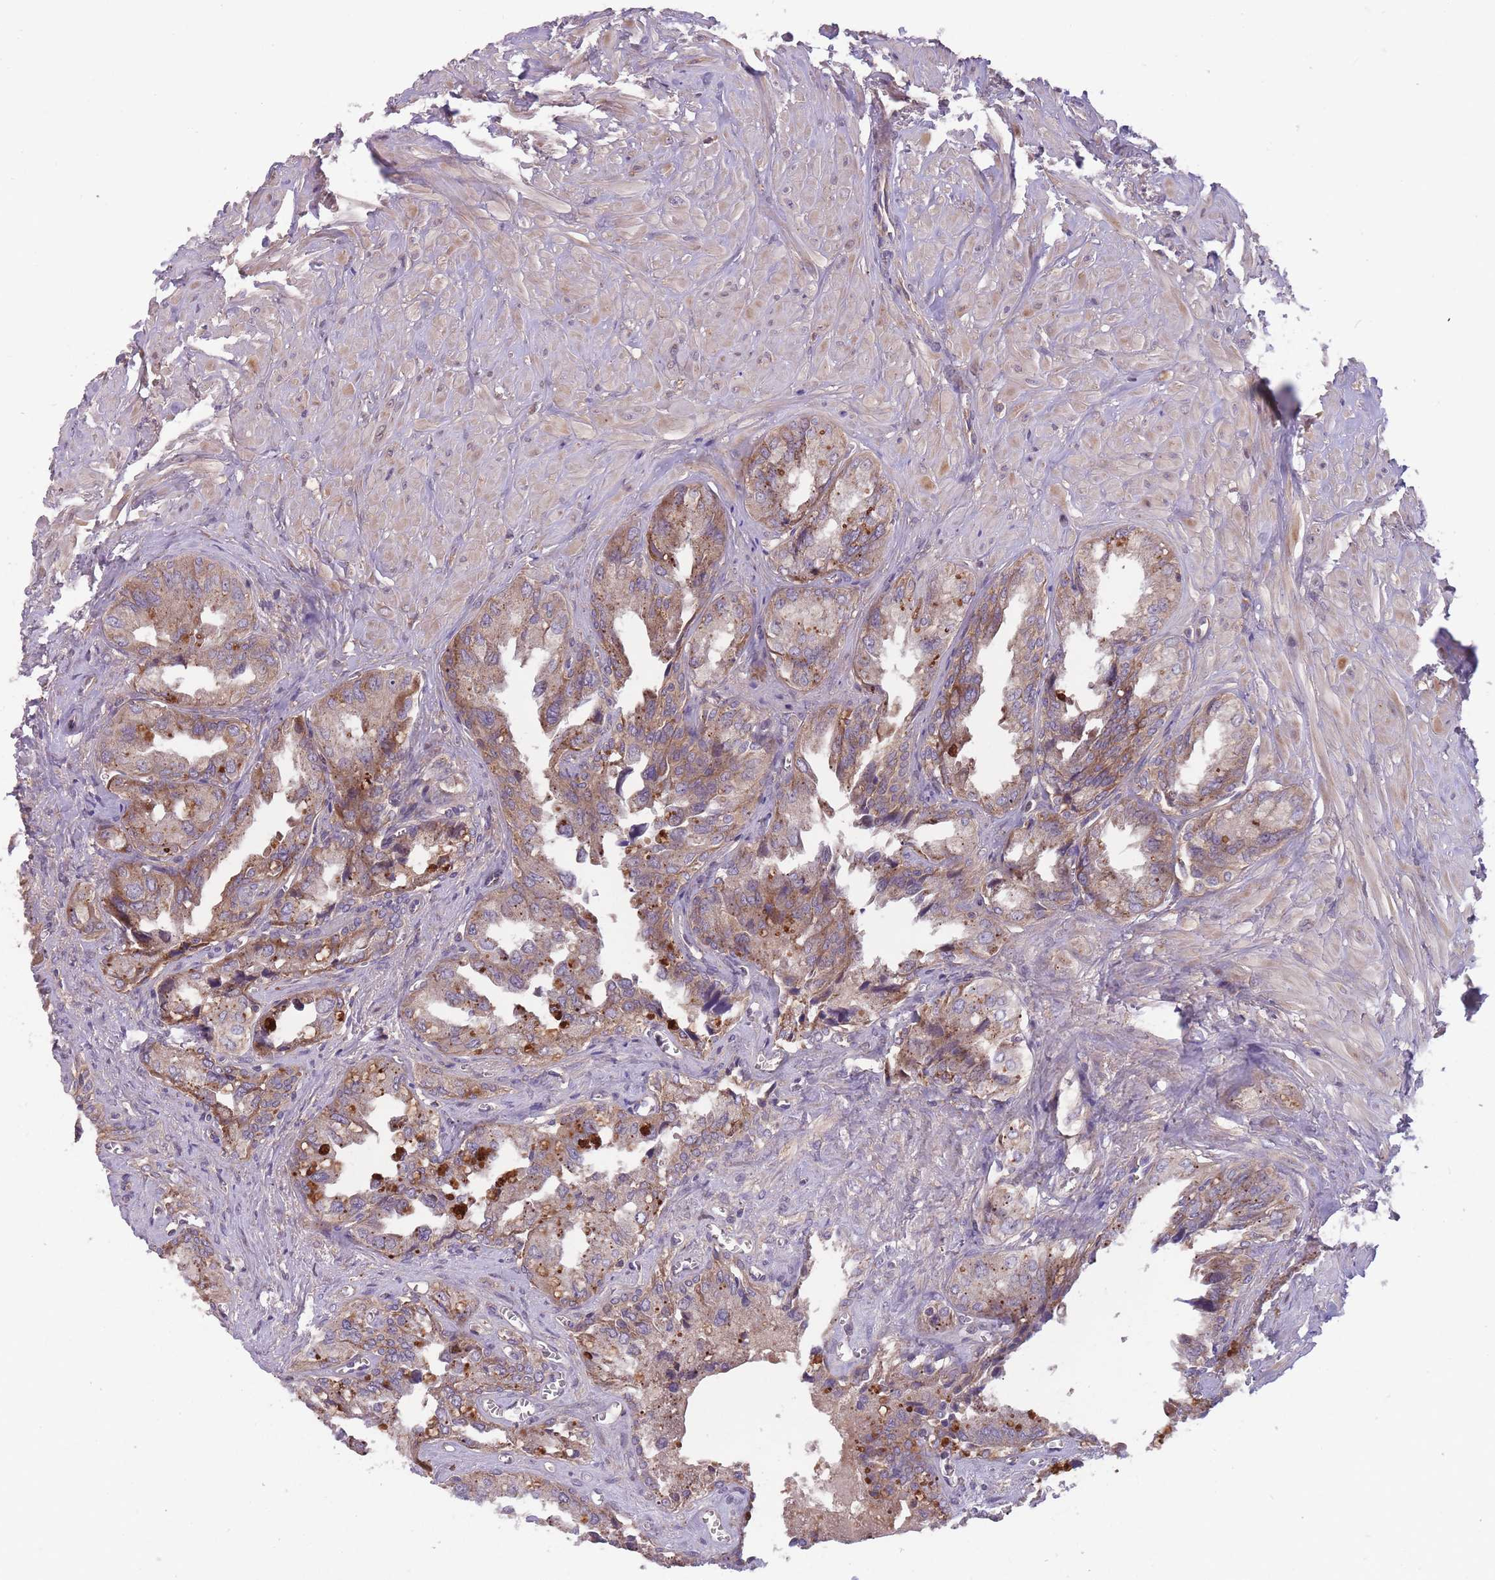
{"staining": {"intensity": "moderate", "quantity": ">75%", "location": "cytoplasmic/membranous"}, "tissue": "seminal vesicle", "cell_type": "Glandular cells", "image_type": "normal", "snomed": [{"axis": "morphology", "description": "Normal tissue, NOS"}, {"axis": "topography", "description": "Seminal veicle"}], "caption": "Glandular cells demonstrate moderate cytoplasmic/membranous staining in about >75% of cells in normal seminal vesicle.", "gene": "ITPKC", "patient": {"sex": "male", "age": 67}}